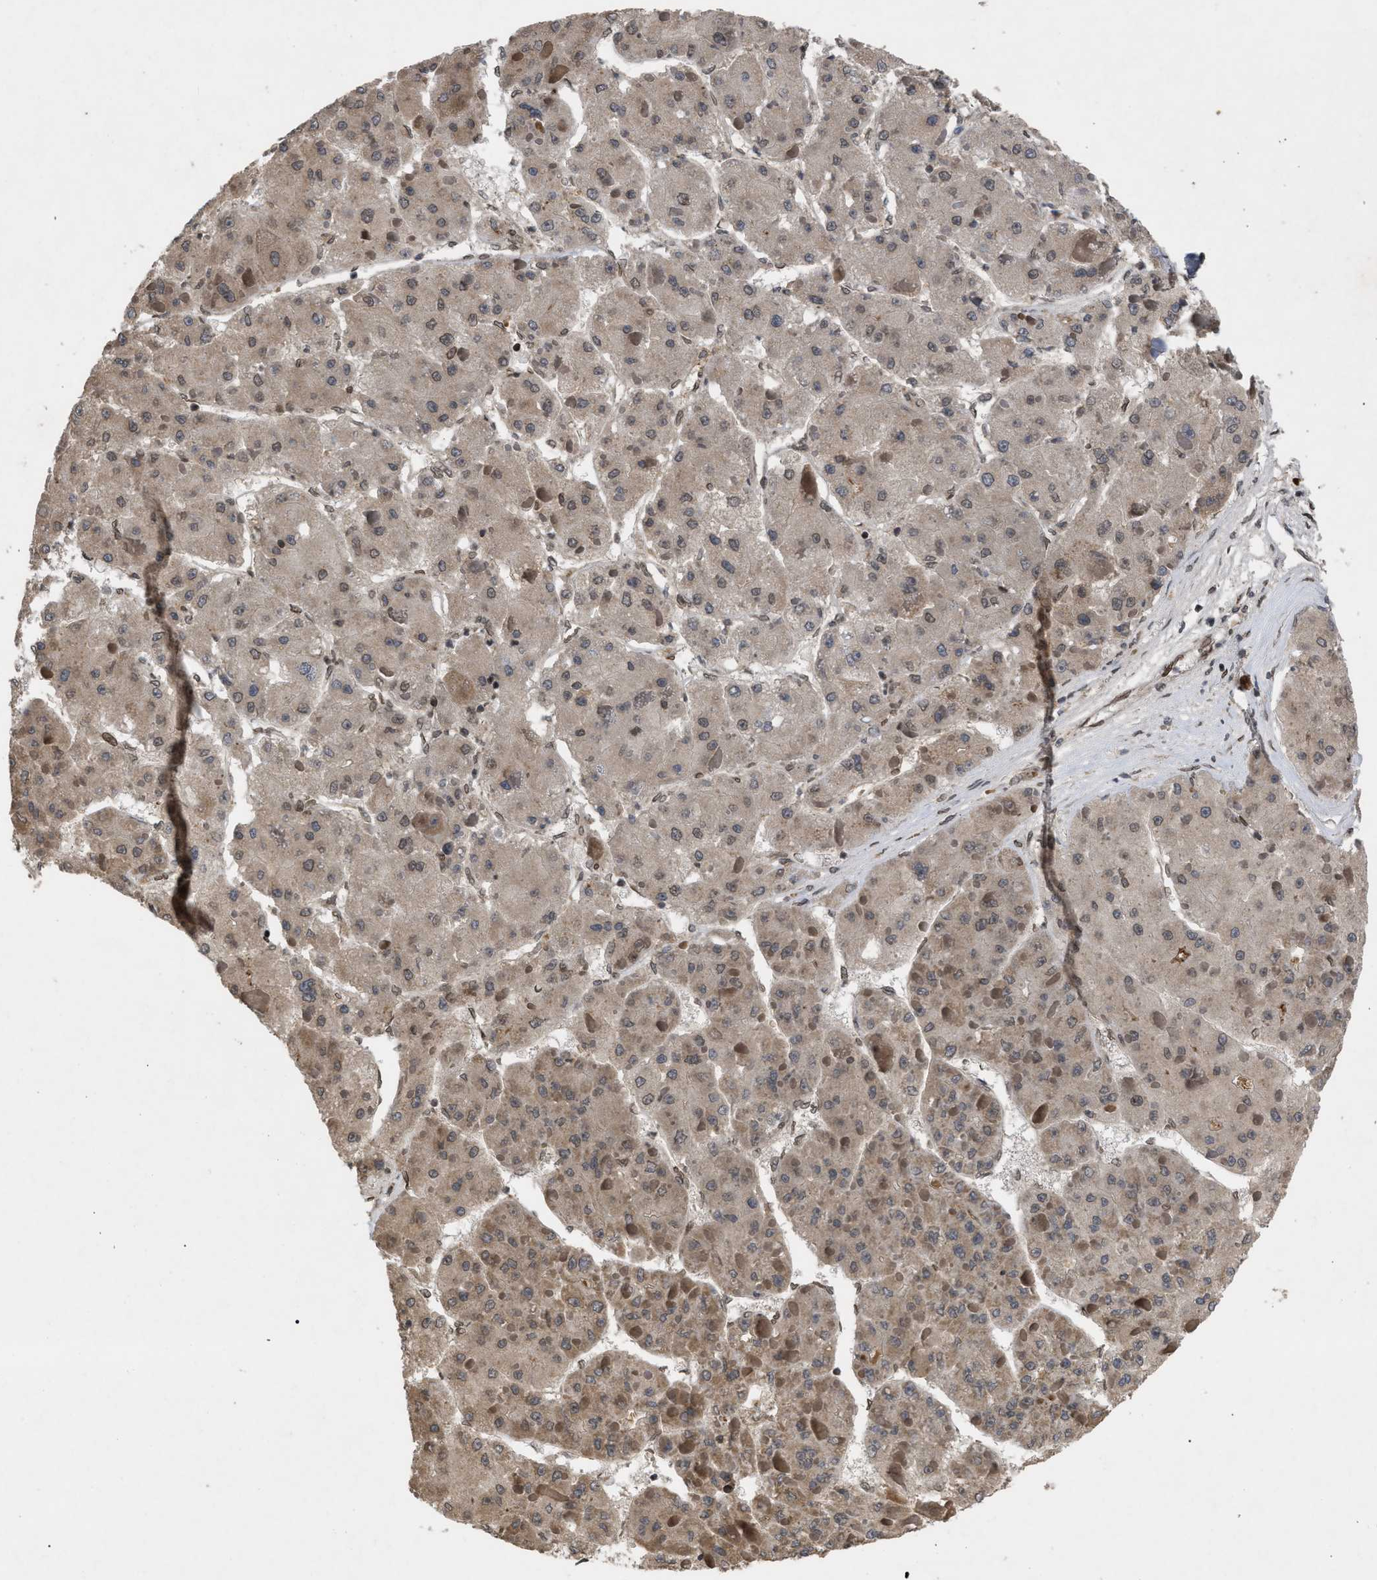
{"staining": {"intensity": "moderate", "quantity": ">75%", "location": "cytoplasmic/membranous,nuclear"}, "tissue": "liver cancer", "cell_type": "Tumor cells", "image_type": "cancer", "snomed": [{"axis": "morphology", "description": "Carcinoma, Hepatocellular, NOS"}, {"axis": "topography", "description": "Liver"}], "caption": "High-power microscopy captured an immunohistochemistry (IHC) micrograph of hepatocellular carcinoma (liver), revealing moderate cytoplasmic/membranous and nuclear expression in about >75% of tumor cells.", "gene": "CRY1", "patient": {"sex": "female", "age": 73}}